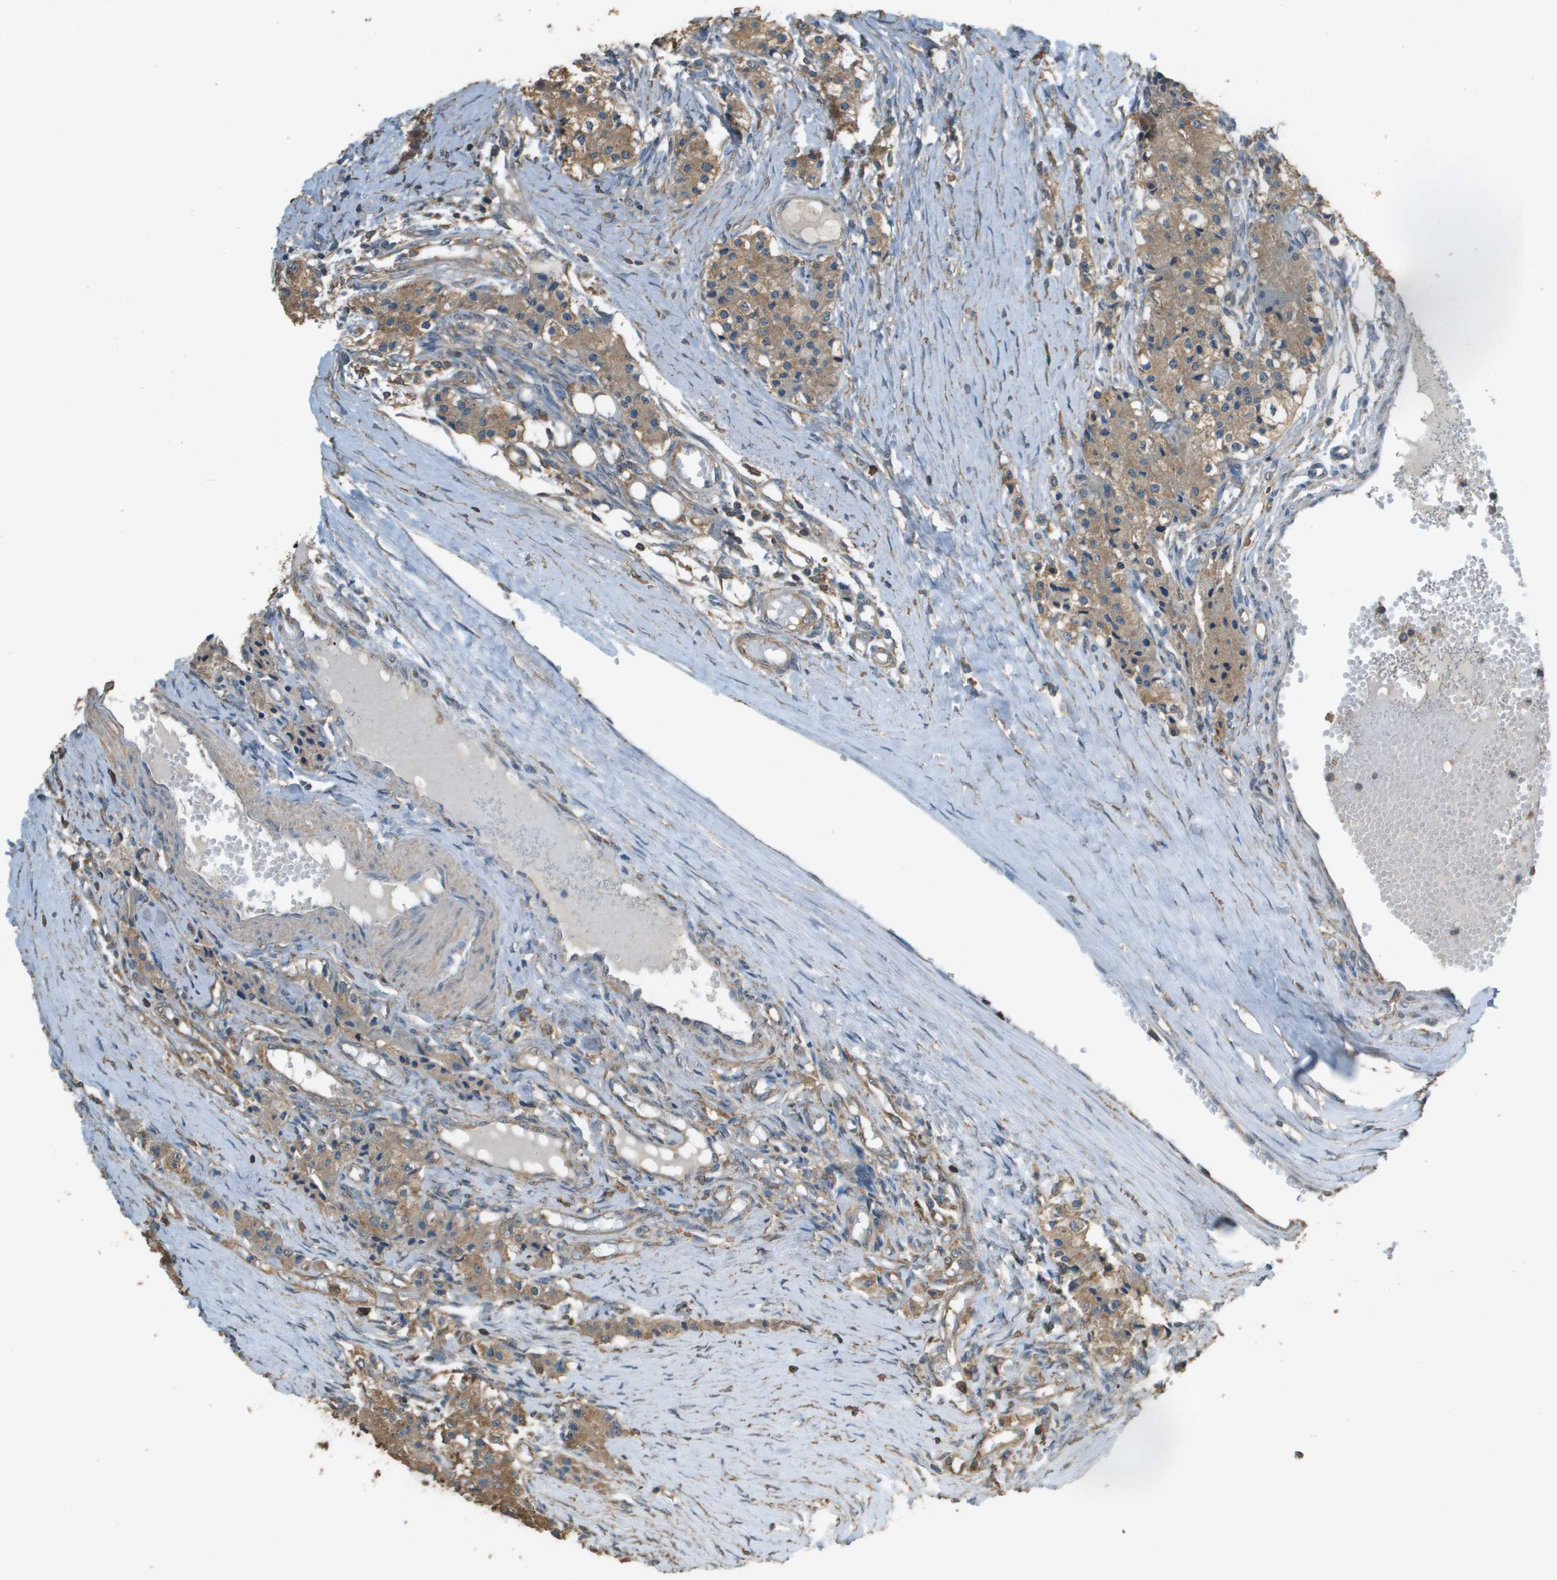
{"staining": {"intensity": "moderate", "quantity": ">75%", "location": "cytoplasmic/membranous"}, "tissue": "carcinoid", "cell_type": "Tumor cells", "image_type": "cancer", "snomed": [{"axis": "morphology", "description": "Carcinoid, malignant, NOS"}, {"axis": "topography", "description": "Colon"}], "caption": "A brown stain highlights moderate cytoplasmic/membranous positivity of a protein in human carcinoid tumor cells. The protein is stained brown, and the nuclei are stained in blue (DAB (3,3'-diaminobenzidine) IHC with brightfield microscopy, high magnification).", "gene": "MS4A7", "patient": {"sex": "female", "age": 52}}